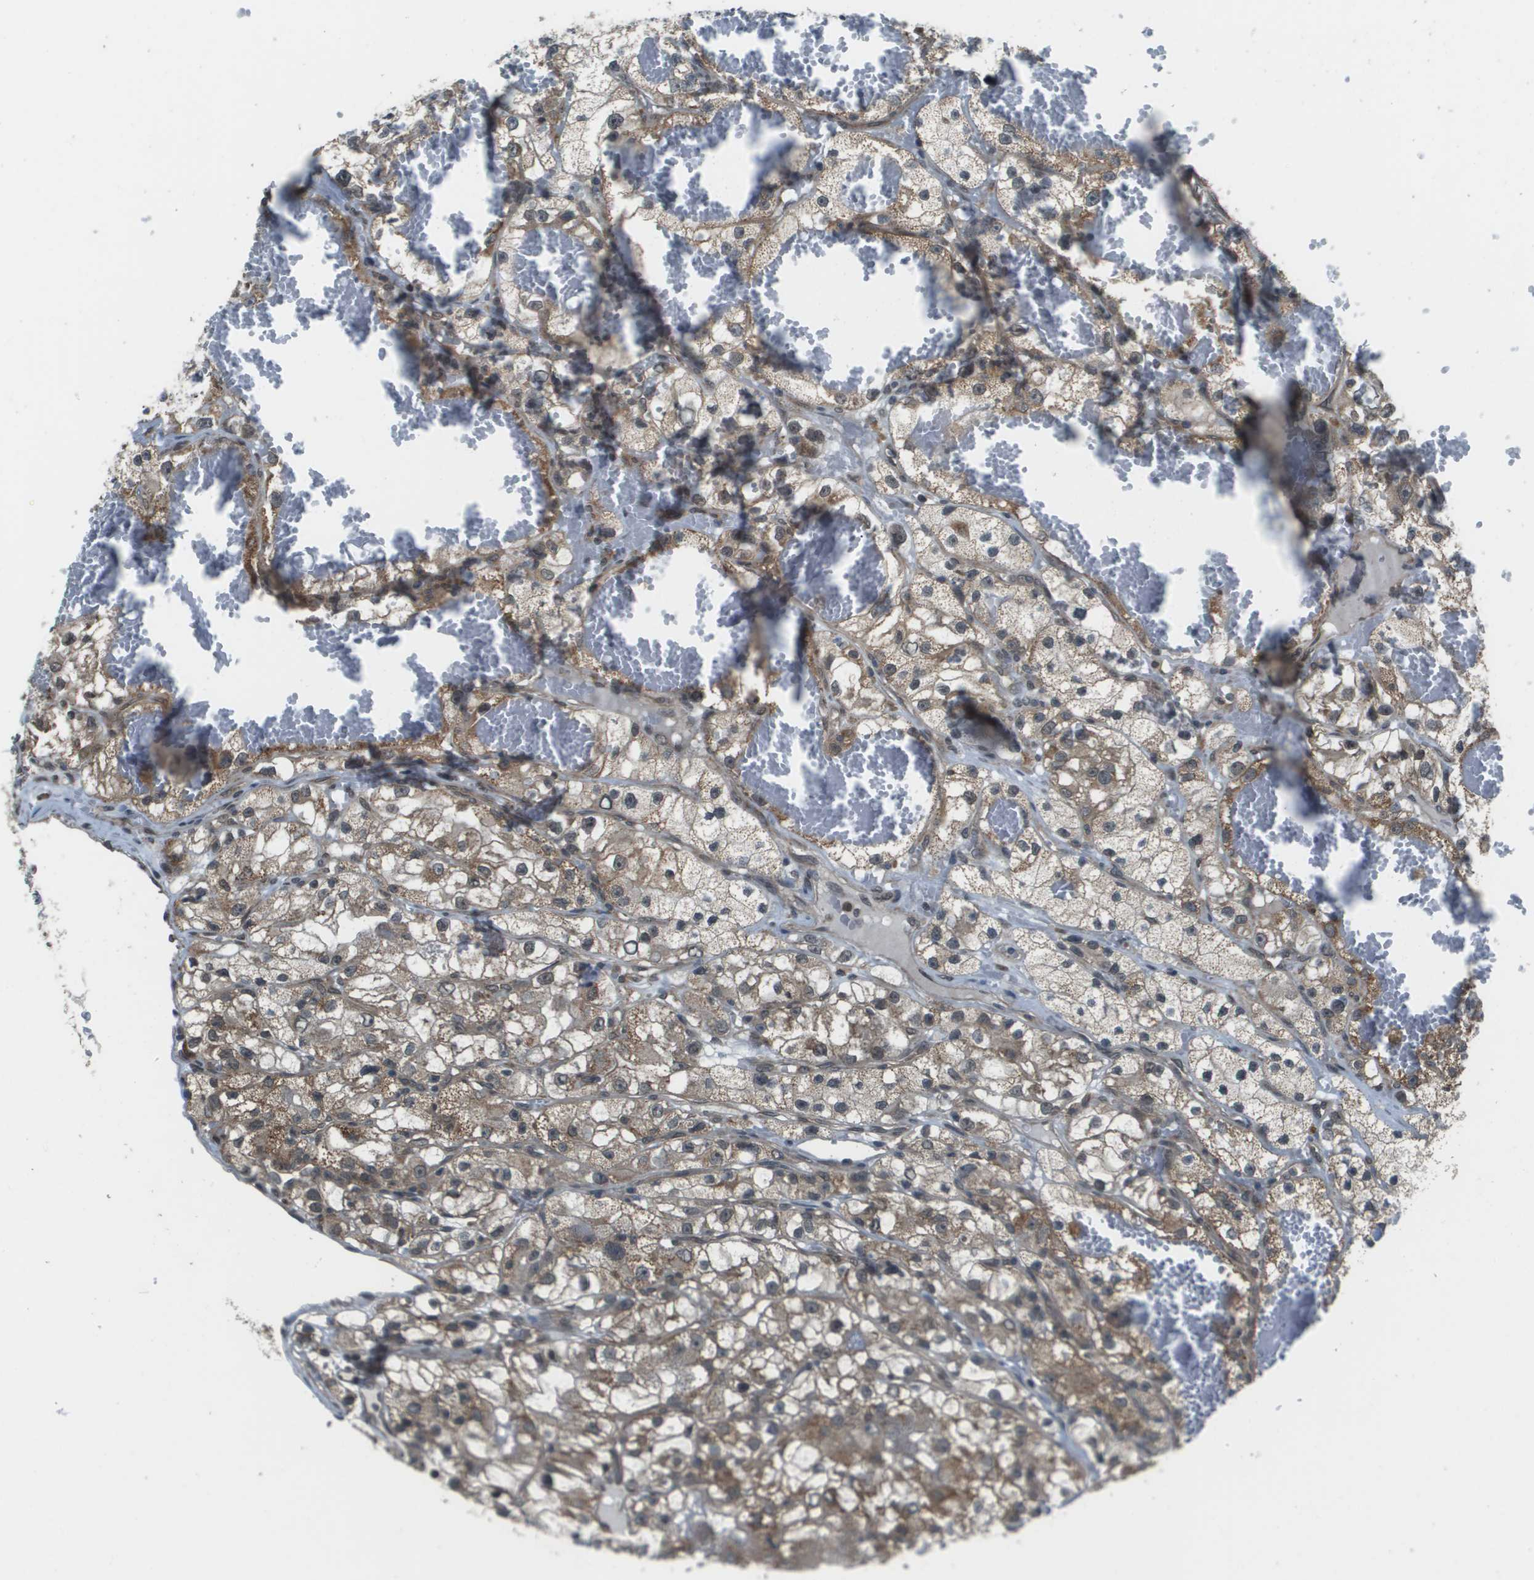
{"staining": {"intensity": "moderate", "quantity": ">75%", "location": "cytoplasmic/membranous"}, "tissue": "renal cancer", "cell_type": "Tumor cells", "image_type": "cancer", "snomed": [{"axis": "morphology", "description": "Adenocarcinoma, NOS"}, {"axis": "topography", "description": "Kidney"}], "caption": "Renal adenocarcinoma stained for a protein (brown) displays moderate cytoplasmic/membranous positive staining in about >75% of tumor cells.", "gene": "PPFIA1", "patient": {"sex": "female", "age": 57}}